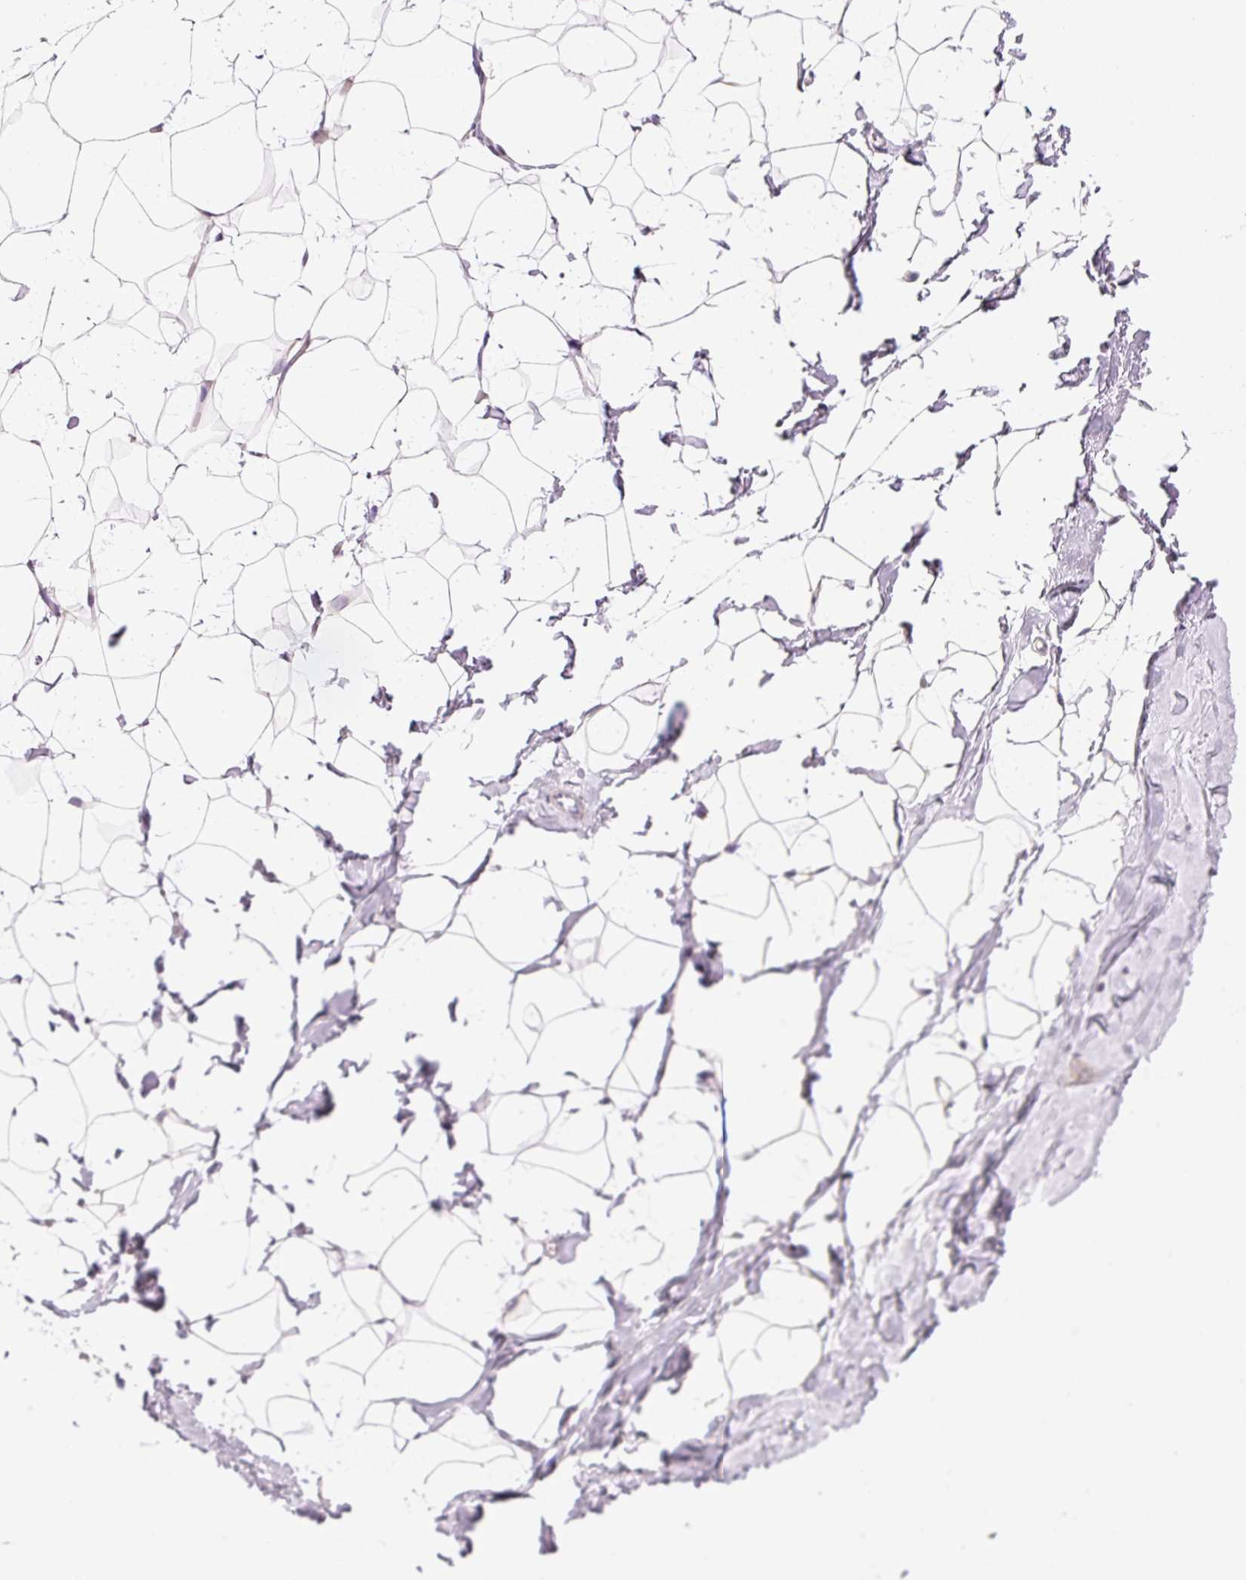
{"staining": {"intensity": "negative", "quantity": "none", "location": "none"}, "tissue": "breast", "cell_type": "Adipocytes", "image_type": "normal", "snomed": [{"axis": "morphology", "description": "Normal tissue, NOS"}, {"axis": "topography", "description": "Breast"}], "caption": "IHC micrograph of normal breast: breast stained with DAB (3,3'-diaminobenzidine) displays no significant protein staining in adipocytes. (DAB immunohistochemistry (IHC) visualized using brightfield microscopy, high magnification).", "gene": "DOK6", "patient": {"sex": "female", "age": 23}}